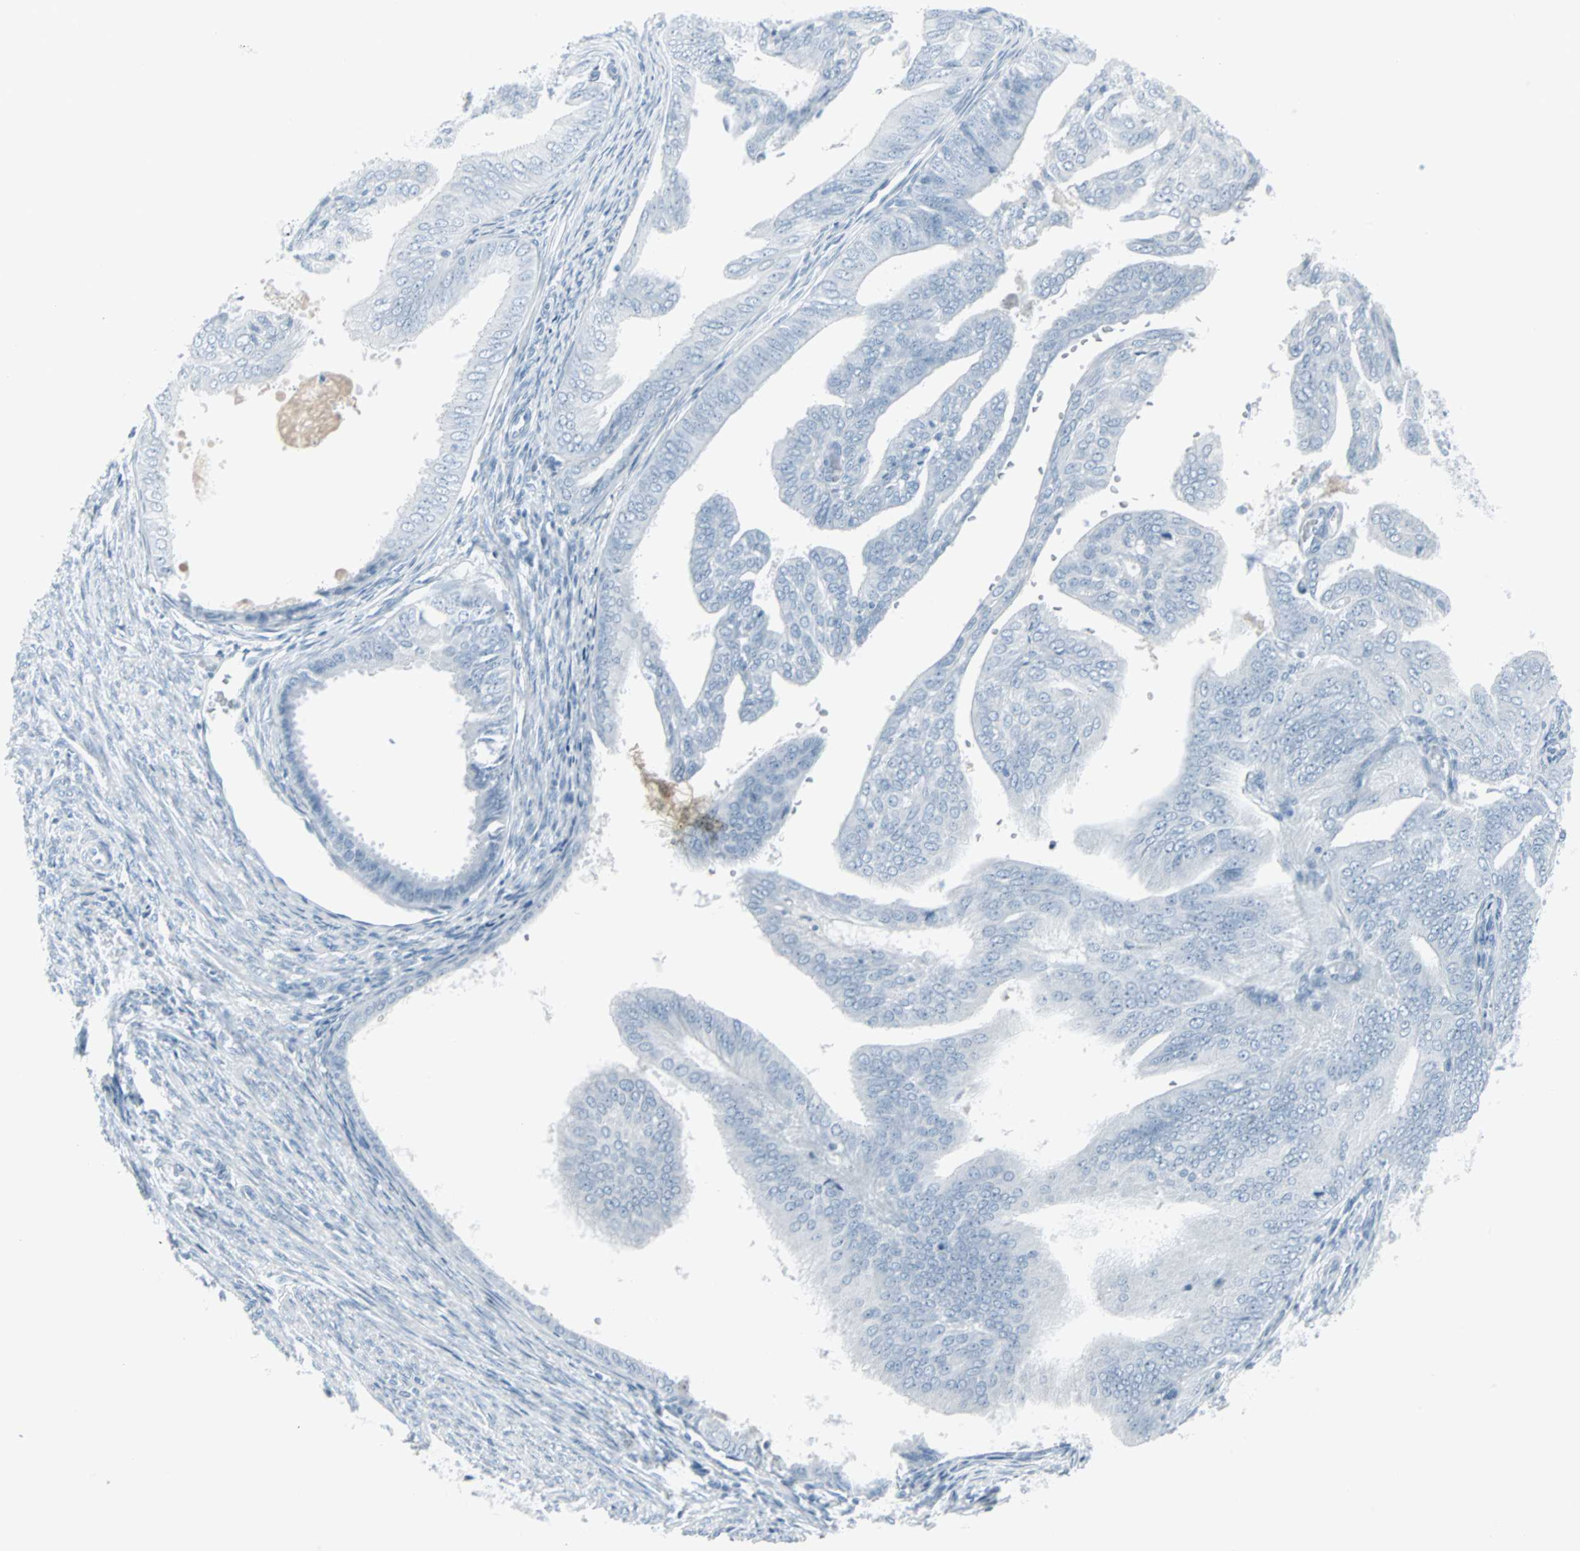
{"staining": {"intensity": "negative", "quantity": "none", "location": "none"}, "tissue": "endometrial cancer", "cell_type": "Tumor cells", "image_type": "cancer", "snomed": [{"axis": "morphology", "description": "Adenocarcinoma, NOS"}, {"axis": "topography", "description": "Endometrium"}], "caption": "IHC micrograph of human endometrial adenocarcinoma stained for a protein (brown), which exhibits no positivity in tumor cells.", "gene": "LANCL3", "patient": {"sex": "female", "age": 58}}